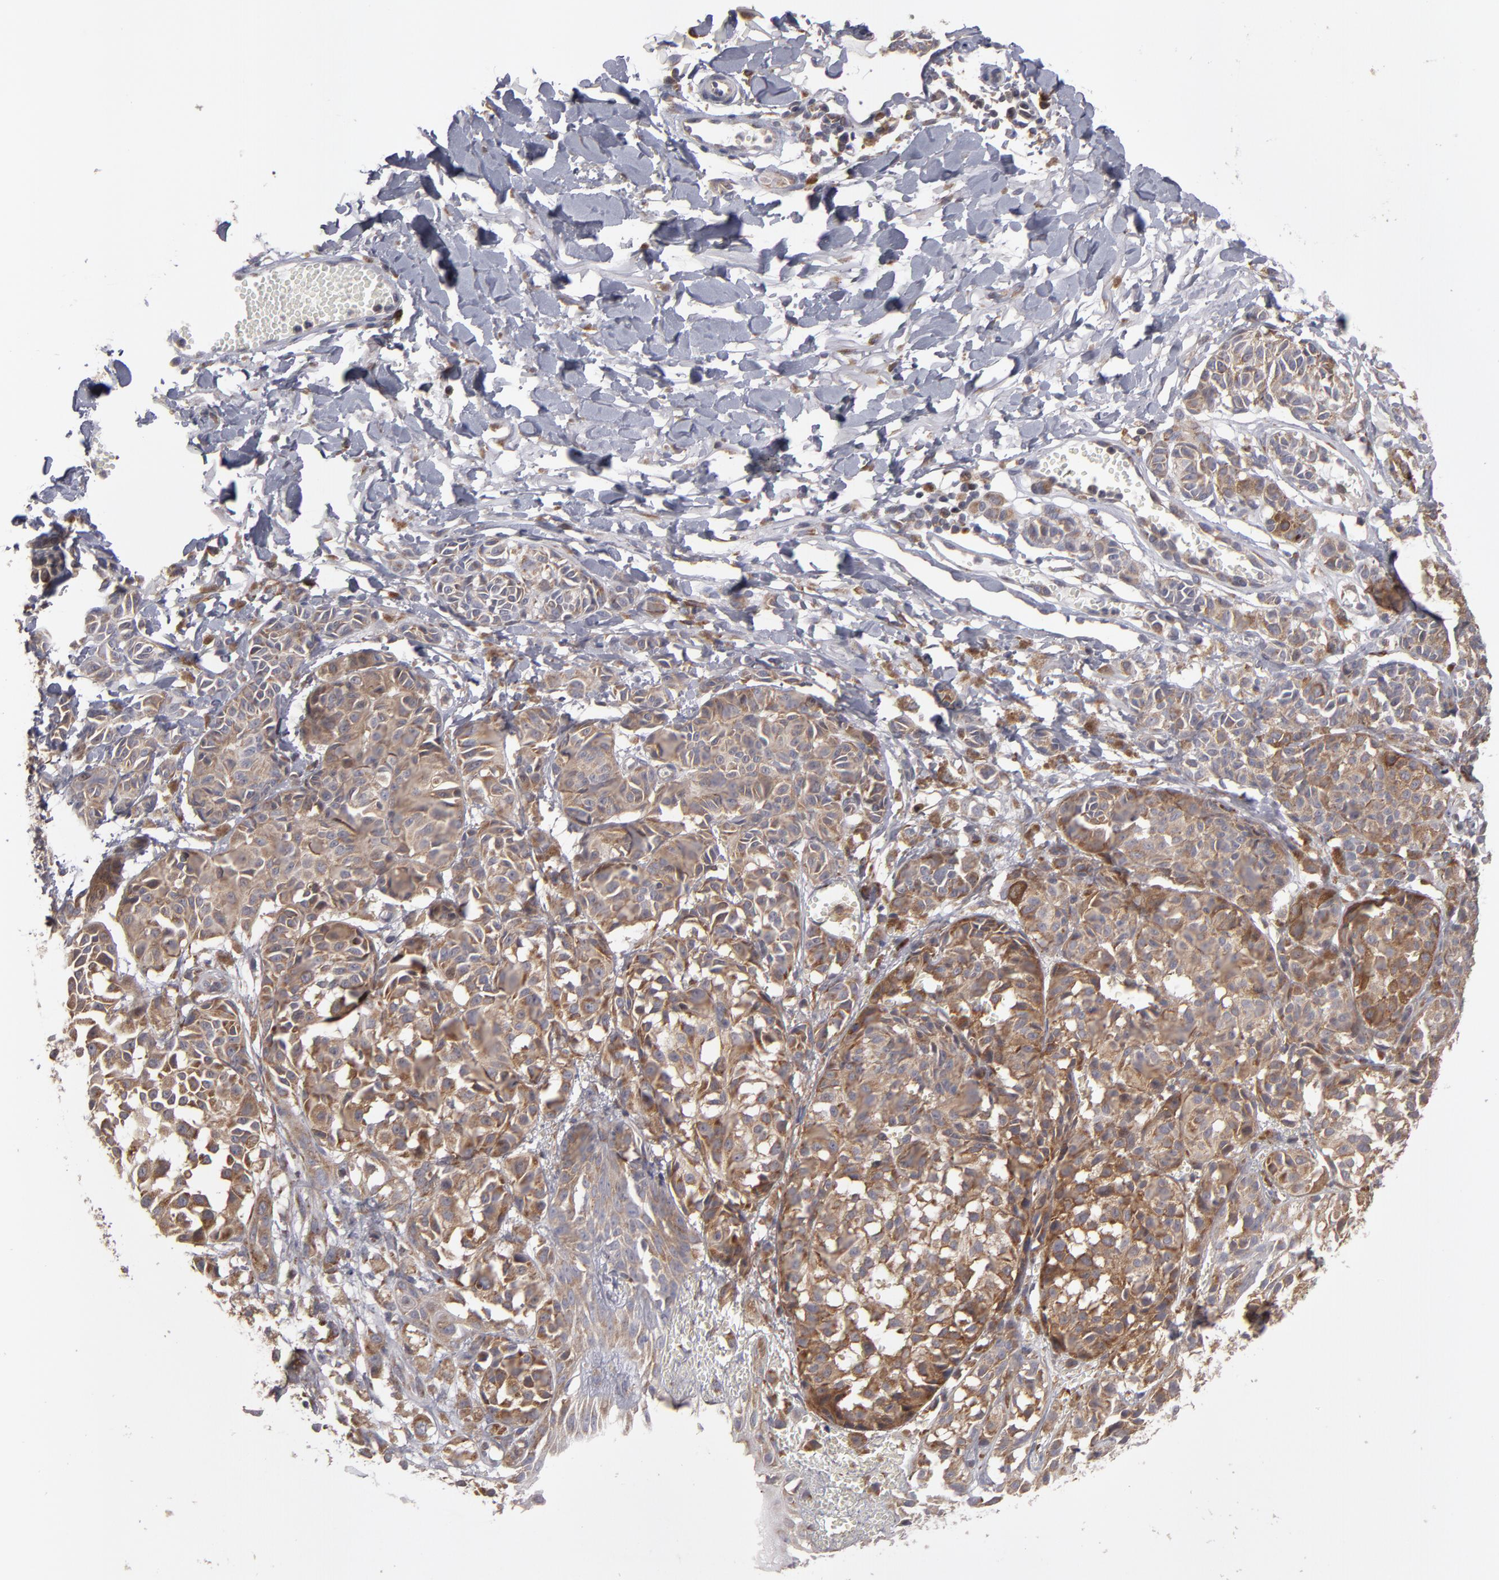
{"staining": {"intensity": "moderate", "quantity": ">75%", "location": "cytoplasmic/membranous"}, "tissue": "melanoma", "cell_type": "Tumor cells", "image_type": "cancer", "snomed": [{"axis": "morphology", "description": "Malignant melanoma, NOS"}, {"axis": "topography", "description": "Skin"}], "caption": "Protein expression analysis of malignant melanoma reveals moderate cytoplasmic/membranous positivity in approximately >75% of tumor cells.", "gene": "SND1", "patient": {"sex": "male", "age": 76}}